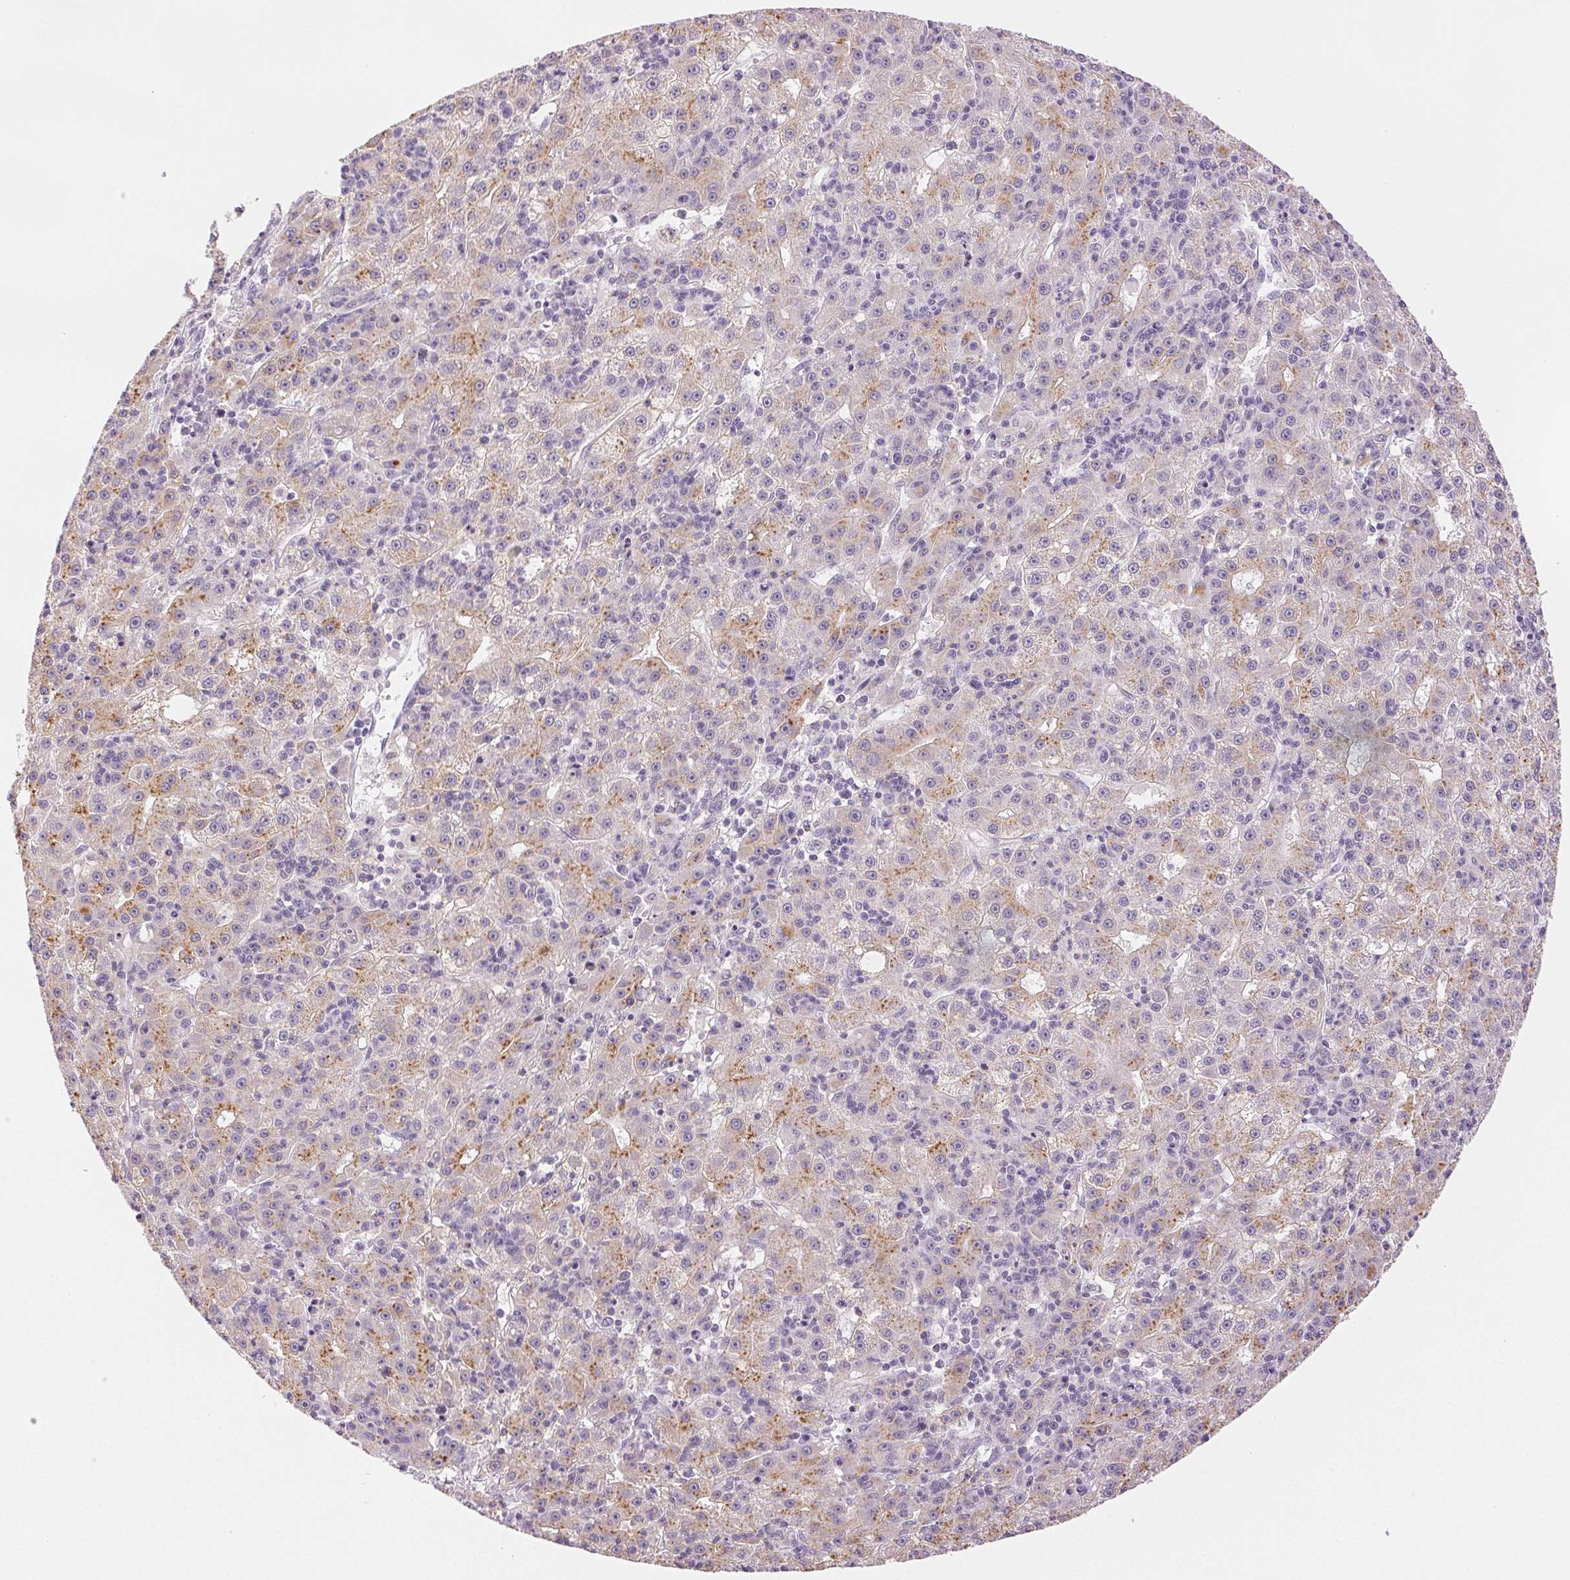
{"staining": {"intensity": "moderate", "quantity": "<25%", "location": "cytoplasmic/membranous"}, "tissue": "liver cancer", "cell_type": "Tumor cells", "image_type": "cancer", "snomed": [{"axis": "morphology", "description": "Carcinoma, Hepatocellular, NOS"}, {"axis": "topography", "description": "Liver"}], "caption": "An IHC image of tumor tissue is shown. Protein staining in brown highlights moderate cytoplasmic/membranous positivity in liver cancer (hepatocellular carcinoma) within tumor cells.", "gene": "SLC5A2", "patient": {"sex": "male", "age": 76}}